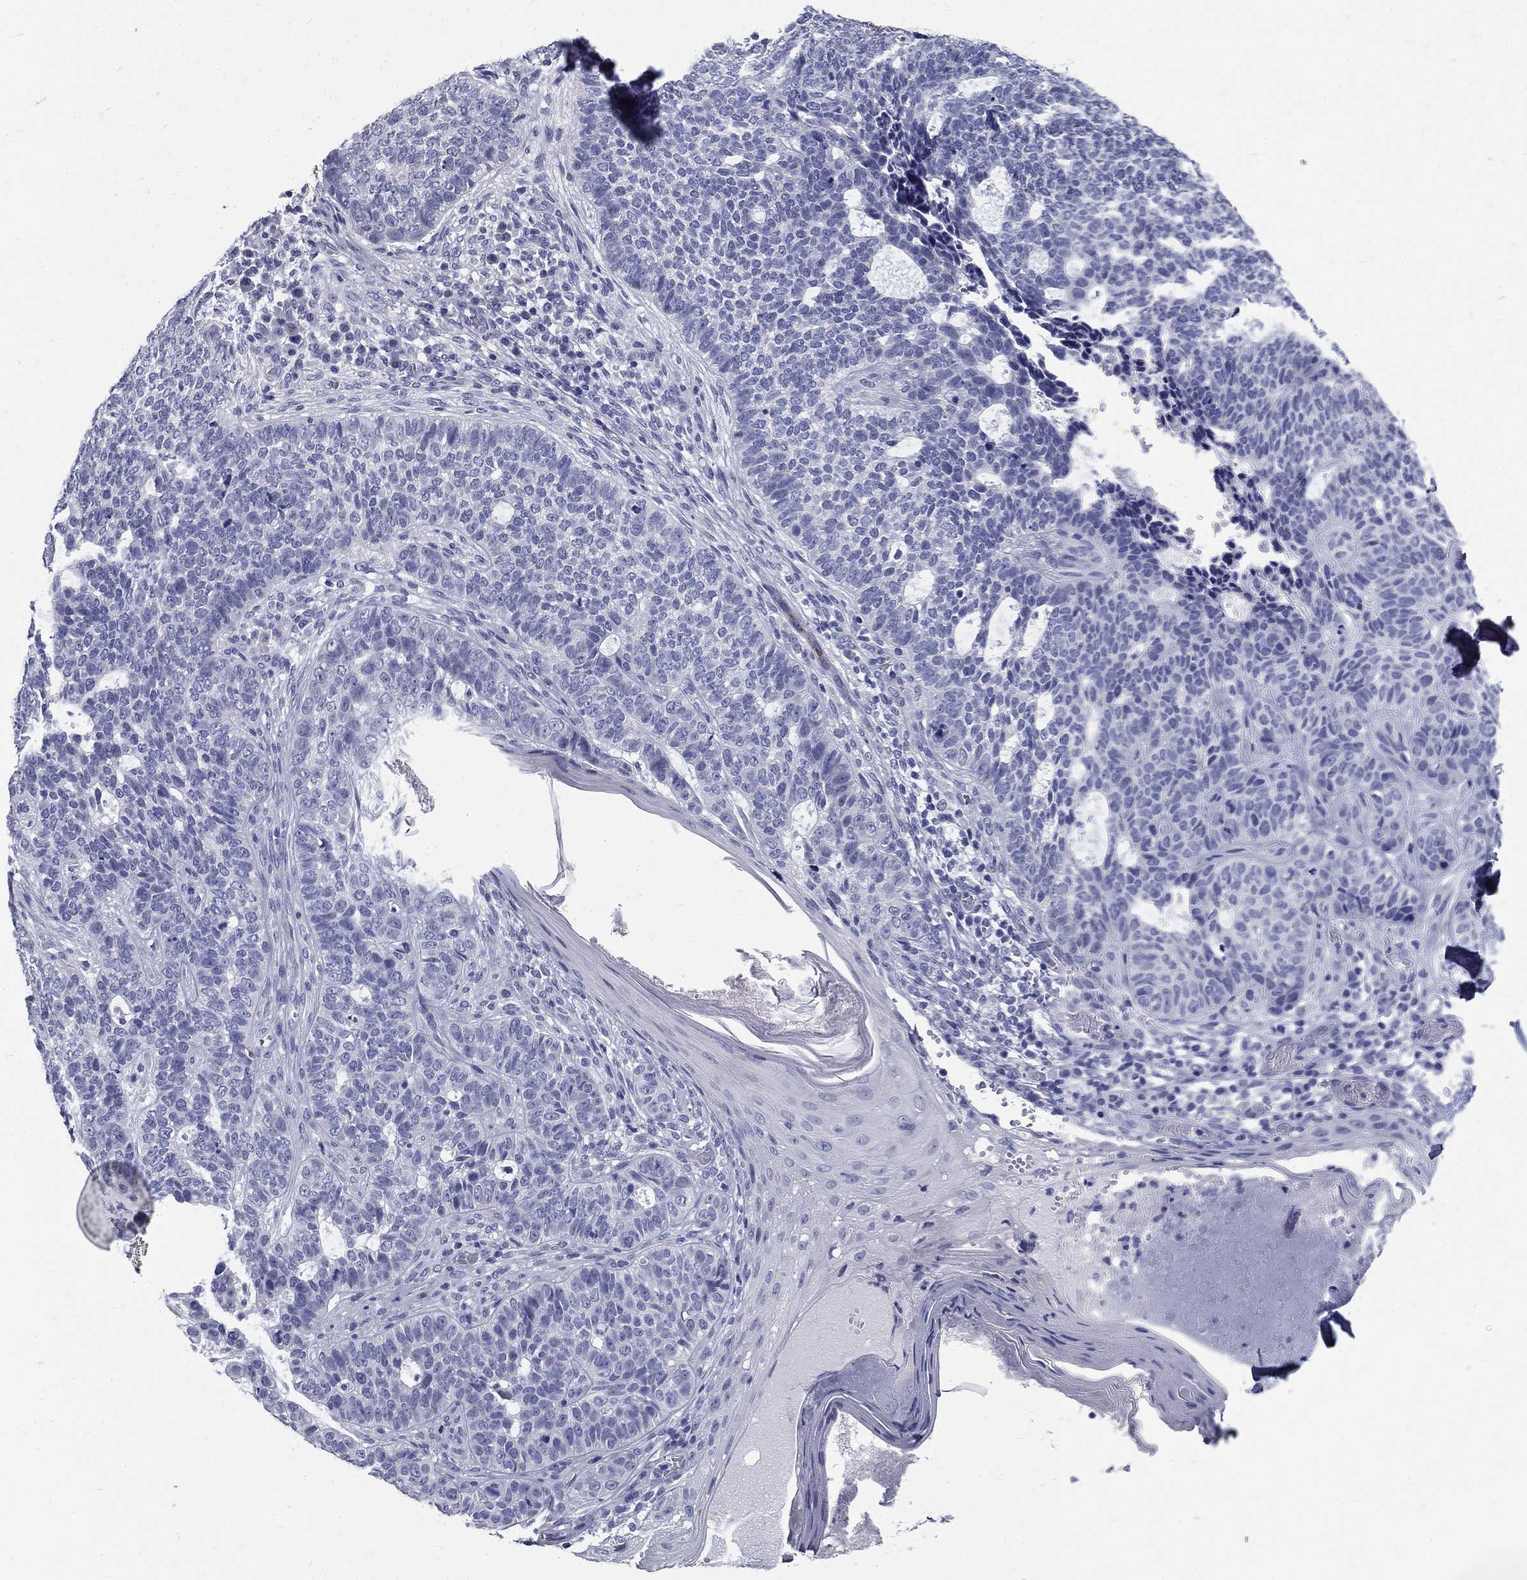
{"staining": {"intensity": "negative", "quantity": "none", "location": "none"}, "tissue": "skin cancer", "cell_type": "Tumor cells", "image_type": "cancer", "snomed": [{"axis": "morphology", "description": "Basal cell carcinoma"}, {"axis": "topography", "description": "Skin"}], "caption": "Immunohistochemical staining of skin cancer (basal cell carcinoma) shows no significant staining in tumor cells.", "gene": "TGM4", "patient": {"sex": "female", "age": 69}}